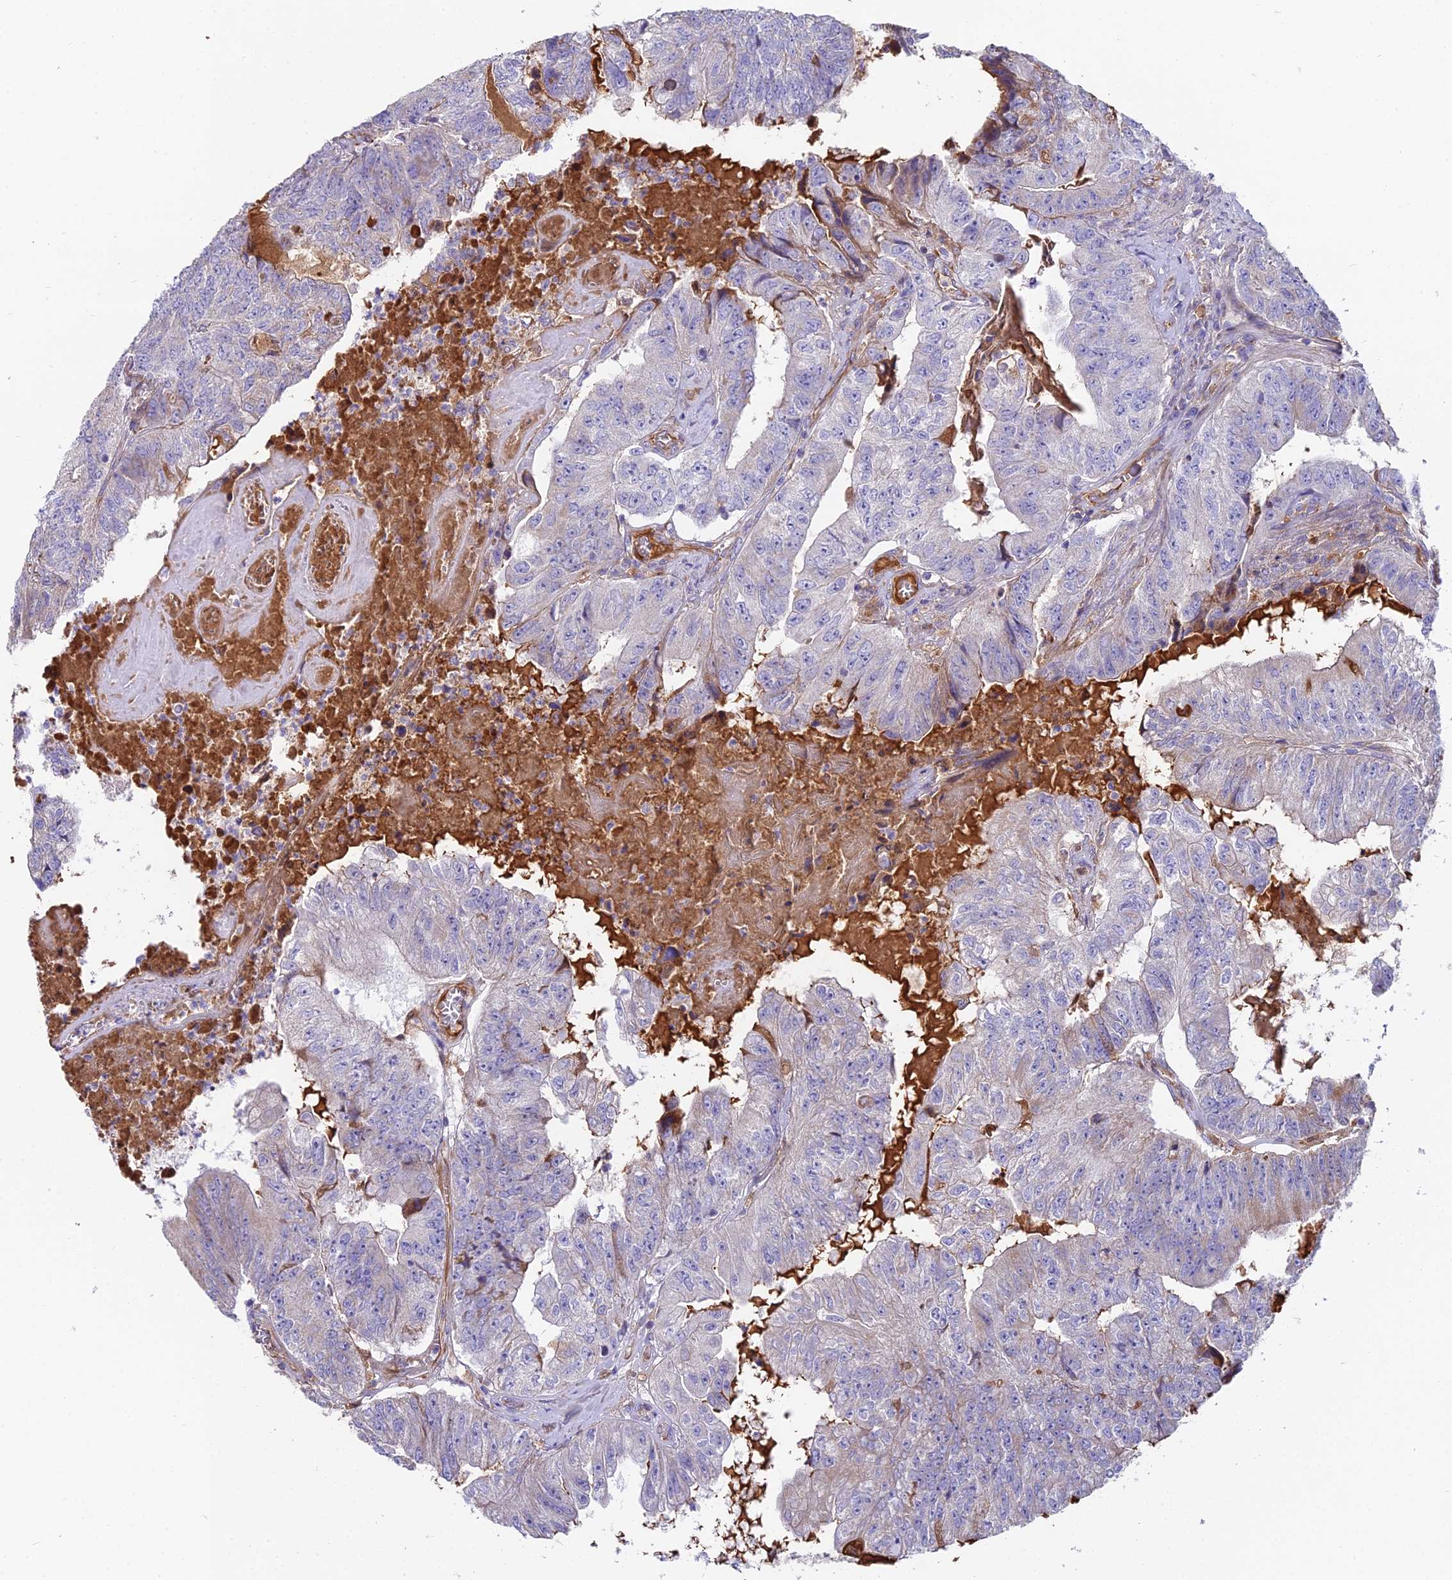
{"staining": {"intensity": "negative", "quantity": "none", "location": "none"}, "tissue": "colorectal cancer", "cell_type": "Tumor cells", "image_type": "cancer", "snomed": [{"axis": "morphology", "description": "Adenocarcinoma, NOS"}, {"axis": "topography", "description": "Colon"}], "caption": "This micrograph is of colorectal adenocarcinoma stained with immunohistochemistry to label a protein in brown with the nuclei are counter-stained blue. There is no positivity in tumor cells. The staining was performed using DAB (3,3'-diaminobenzidine) to visualize the protein expression in brown, while the nuclei were stained in blue with hematoxylin (Magnification: 20x).", "gene": "BEX4", "patient": {"sex": "female", "age": 67}}